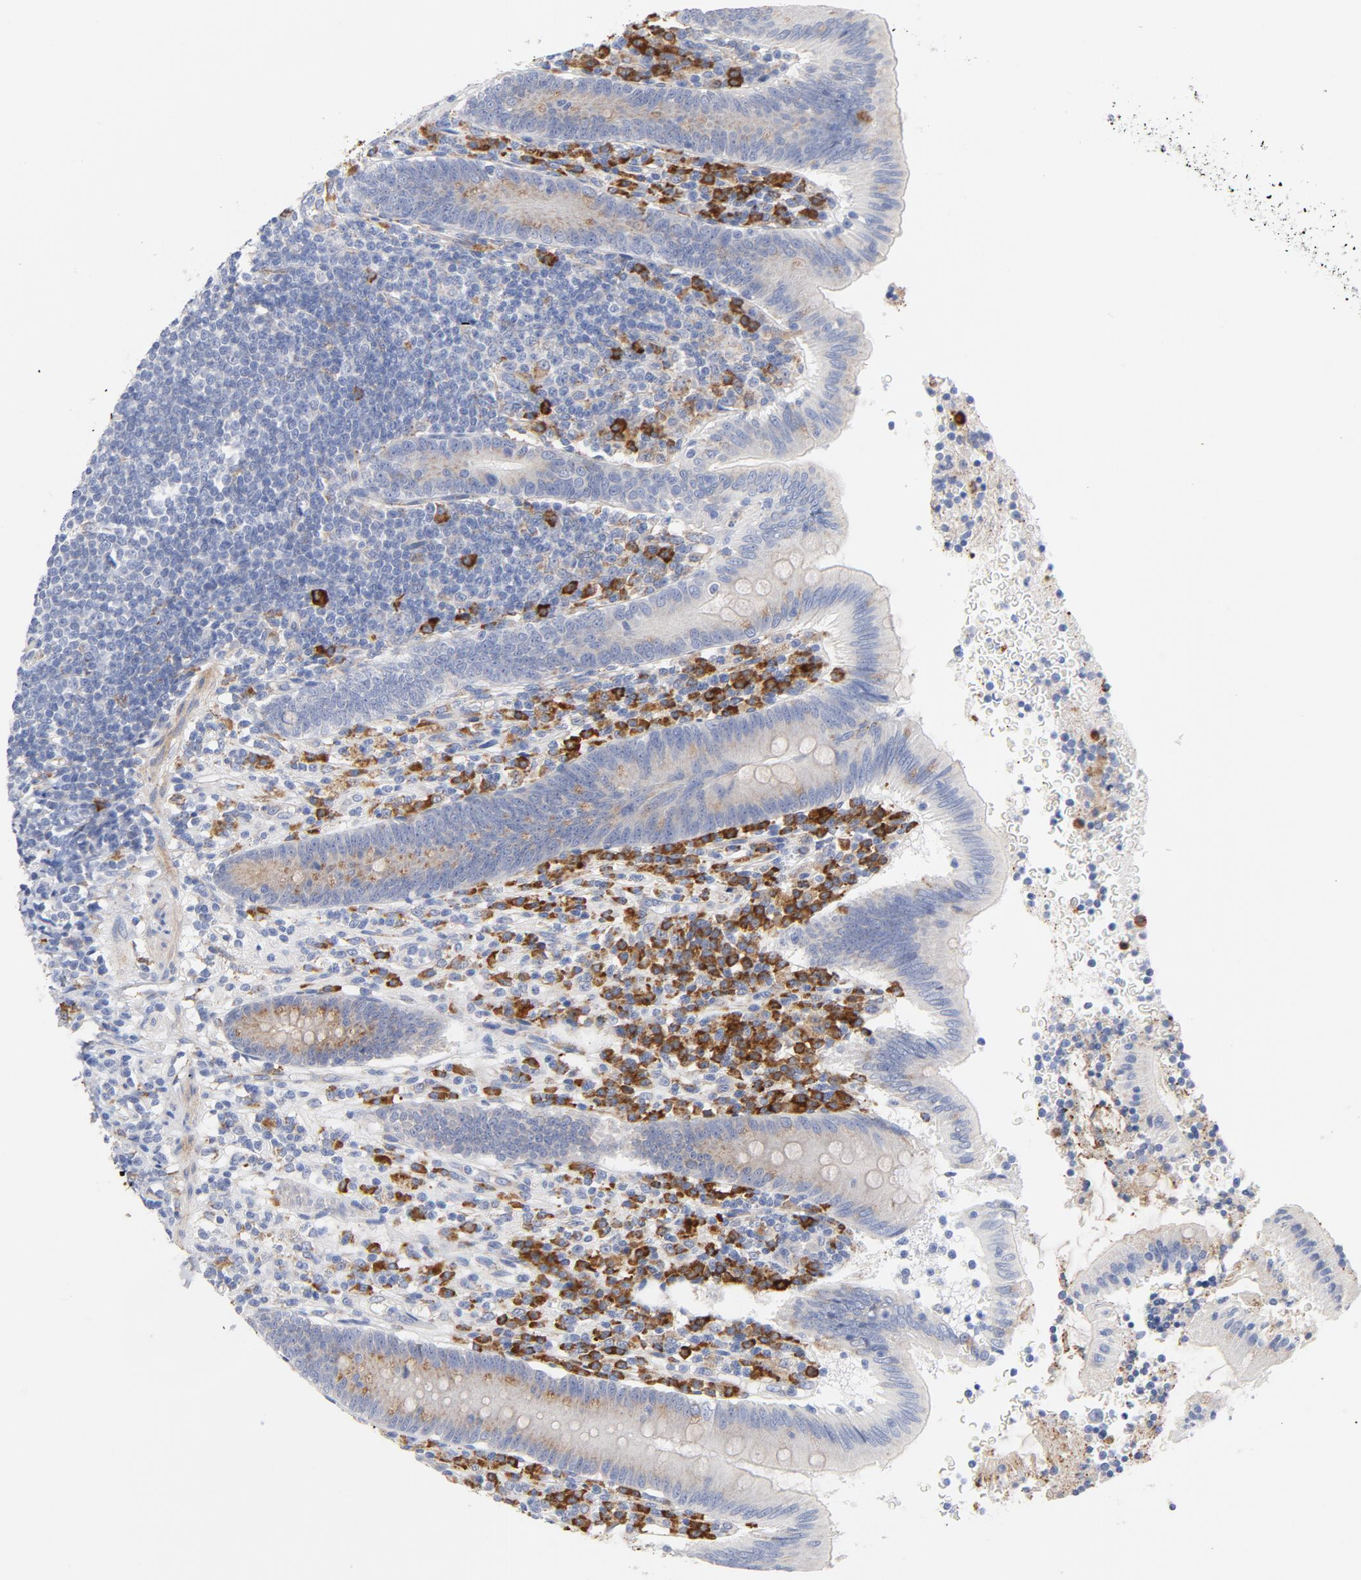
{"staining": {"intensity": "negative", "quantity": "none", "location": "none"}, "tissue": "appendix", "cell_type": "Glandular cells", "image_type": "normal", "snomed": [{"axis": "morphology", "description": "Normal tissue, NOS"}, {"axis": "morphology", "description": "Inflammation, NOS"}, {"axis": "topography", "description": "Appendix"}], "caption": "Immunohistochemistry of normal appendix demonstrates no expression in glandular cells.", "gene": "RAPGEF3", "patient": {"sex": "male", "age": 46}}